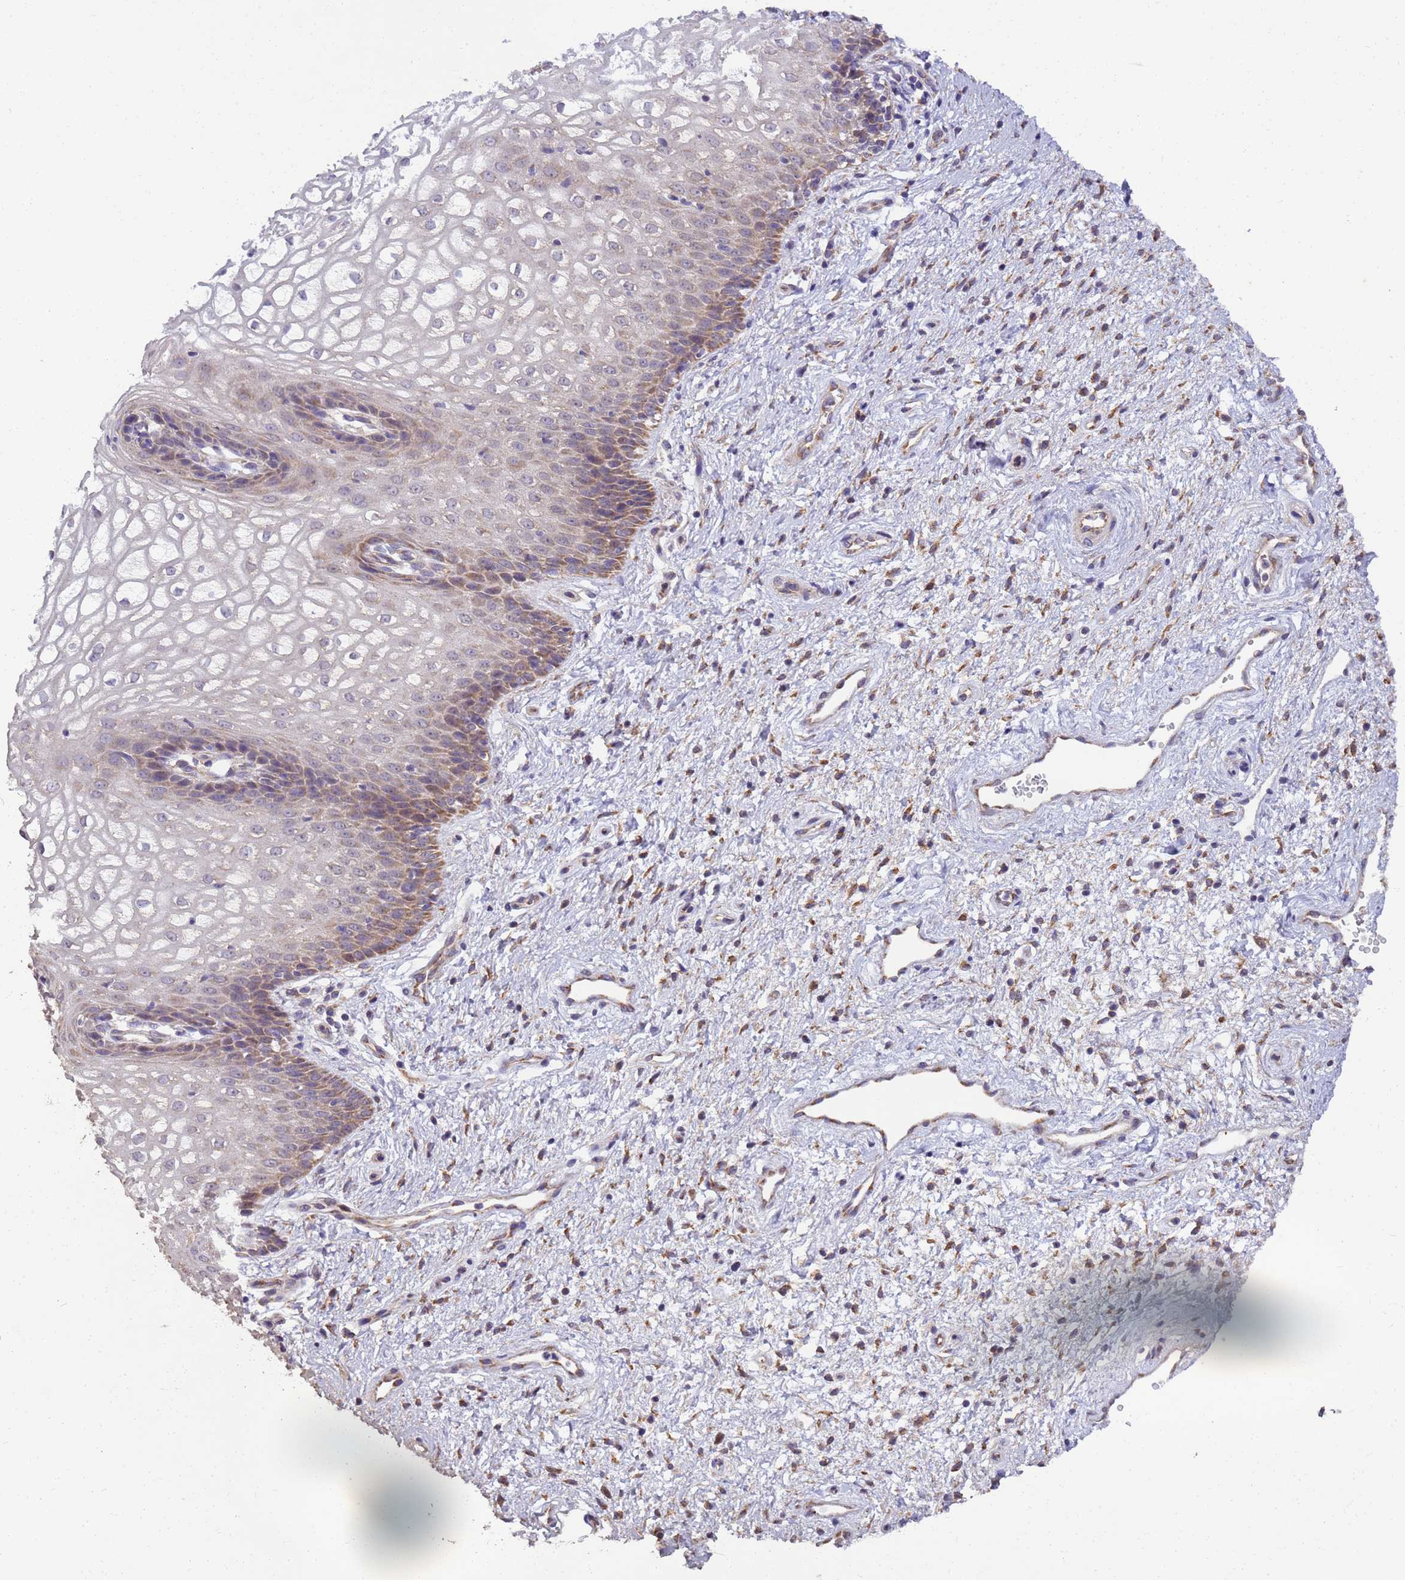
{"staining": {"intensity": "moderate", "quantity": "25%-75%", "location": "cytoplasmic/membranous"}, "tissue": "vagina", "cell_type": "Squamous epithelial cells", "image_type": "normal", "snomed": [{"axis": "morphology", "description": "Normal tissue, NOS"}, {"axis": "topography", "description": "Vagina"}], "caption": "Benign vagina demonstrates moderate cytoplasmic/membranous staining in approximately 25%-75% of squamous epithelial cells.", "gene": "RAPGEF3", "patient": {"sex": "female", "age": 34}}